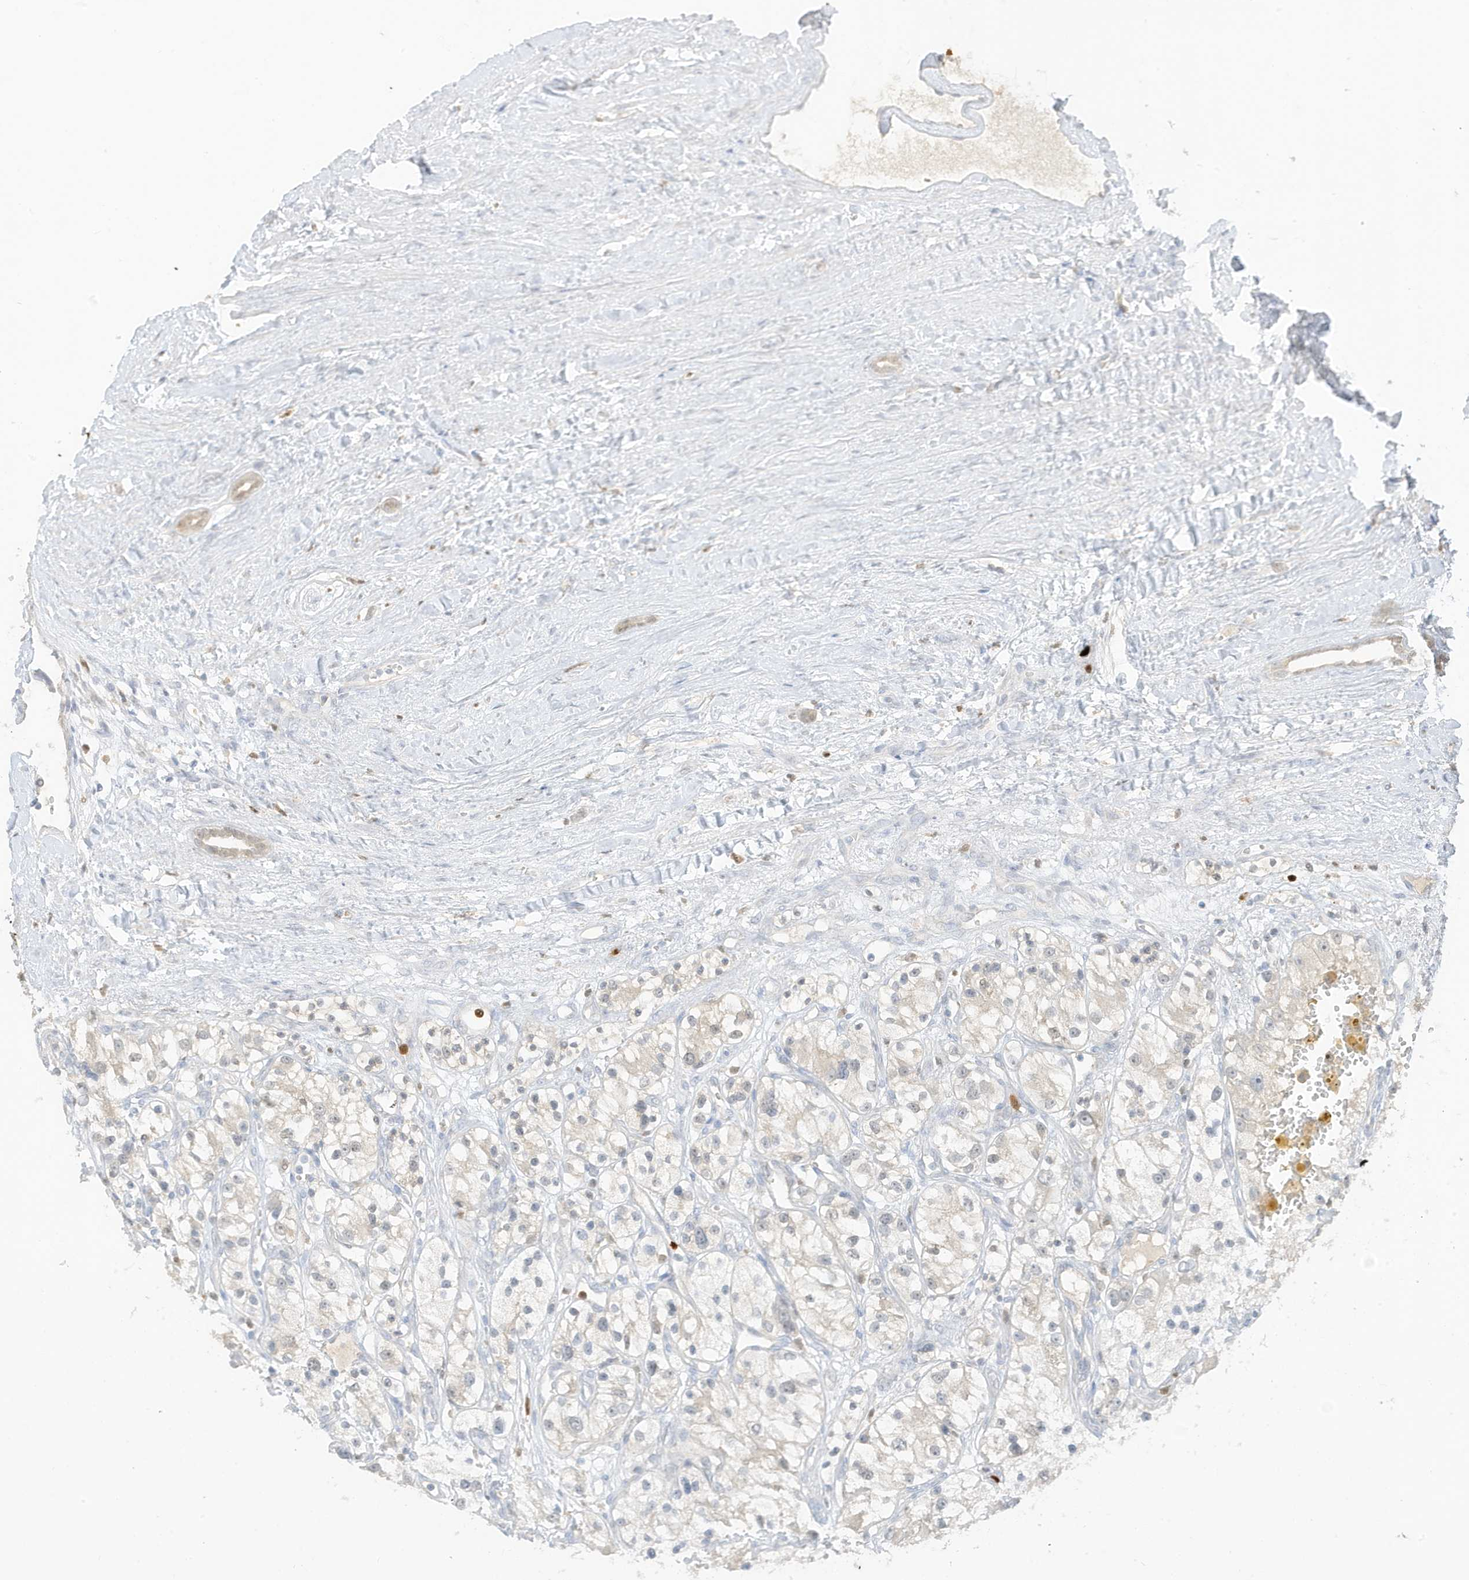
{"staining": {"intensity": "negative", "quantity": "none", "location": "none"}, "tissue": "renal cancer", "cell_type": "Tumor cells", "image_type": "cancer", "snomed": [{"axis": "morphology", "description": "Adenocarcinoma, NOS"}, {"axis": "topography", "description": "Kidney"}], "caption": "Histopathology image shows no significant protein staining in tumor cells of renal cancer.", "gene": "GCA", "patient": {"sex": "female", "age": 57}}